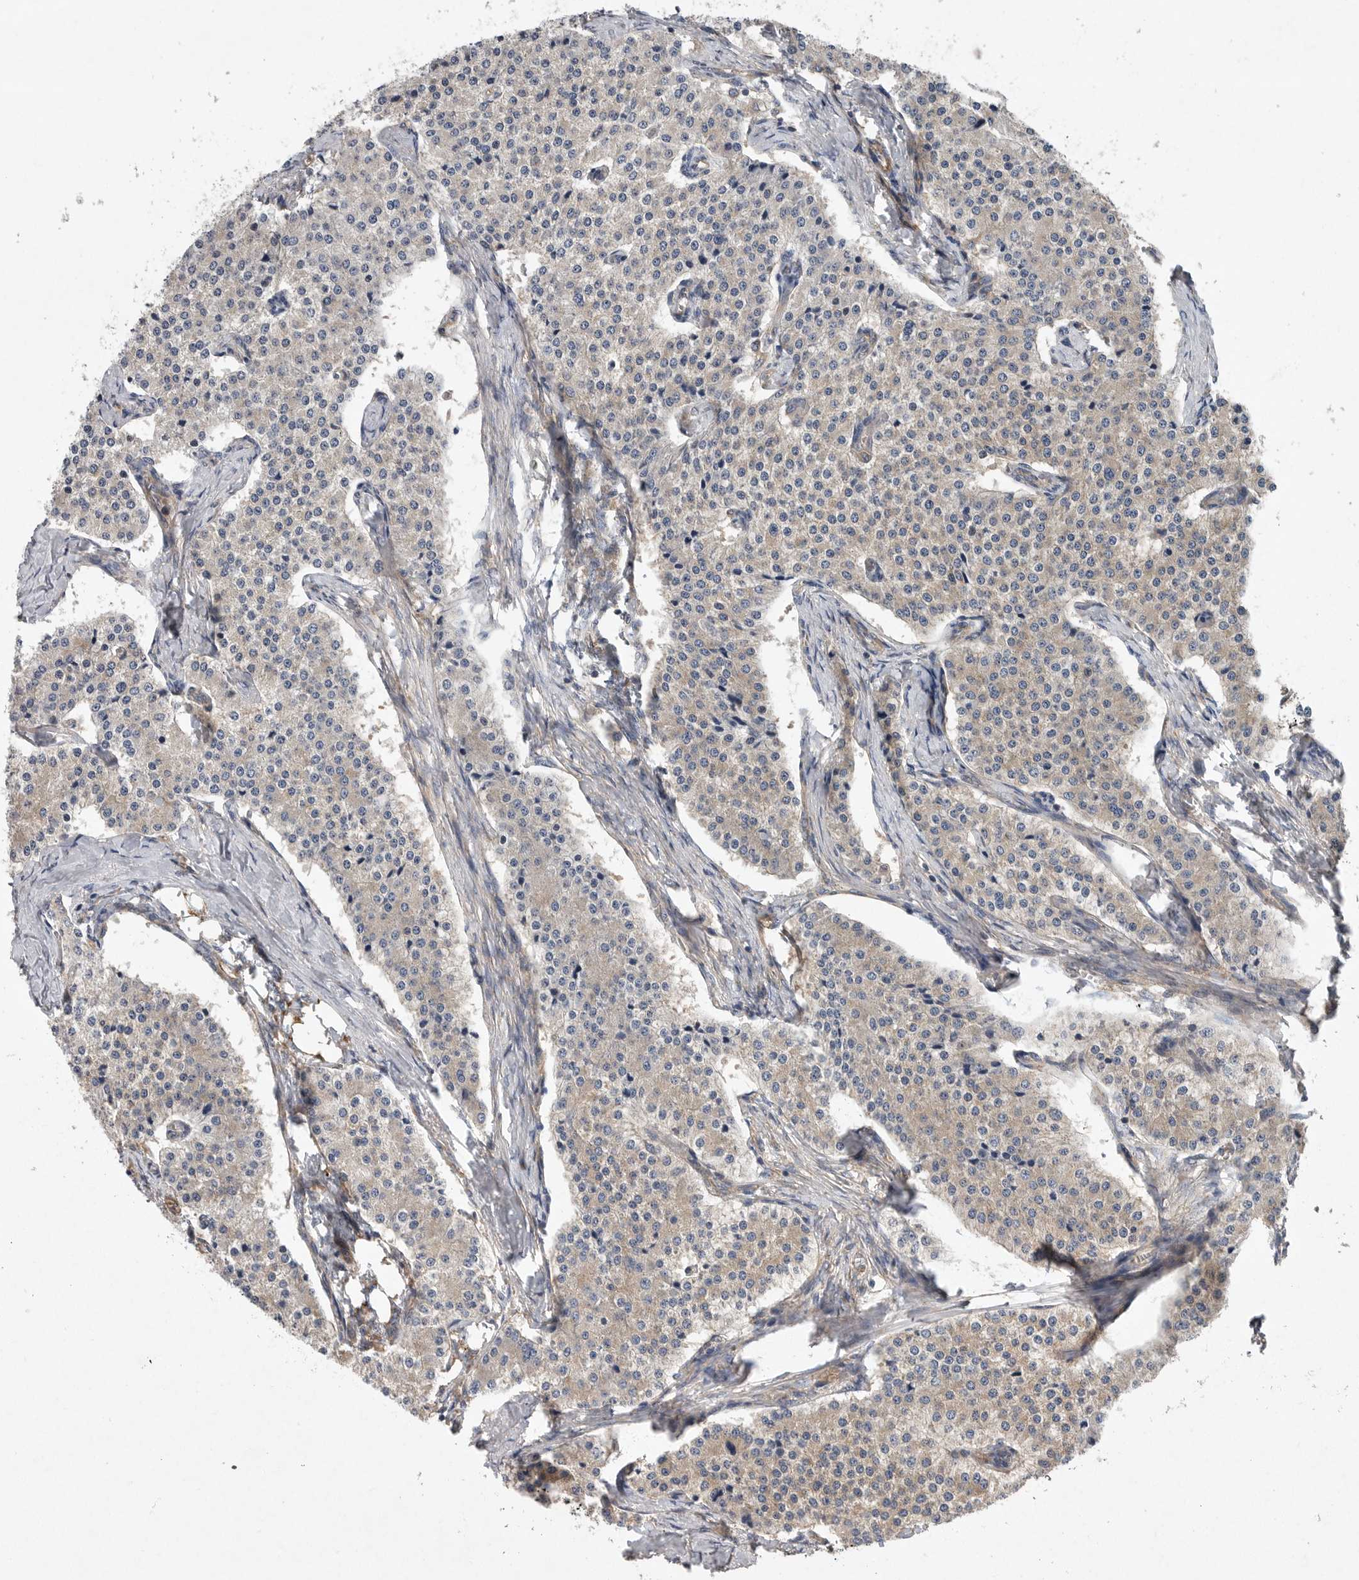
{"staining": {"intensity": "weak", "quantity": "25%-75%", "location": "cytoplasmic/membranous"}, "tissue": "carcinoid", "cell_type": "Tumor cells", "image_type": "cancer", "snomed": [{"axis": "morphology", "description": "Carcinoid, malignant, NOS"}, {"axis": "topography", "description": "Colon"}], "caption": "This image shows immunohistochemistry (IHC) staining of human carcinoid, with low weak cytoplasmic/membranous staining in approximately 25%-75% of tumor cells.", "gene": "OXR1", "patient": {"sex": "female", "age": 52}}